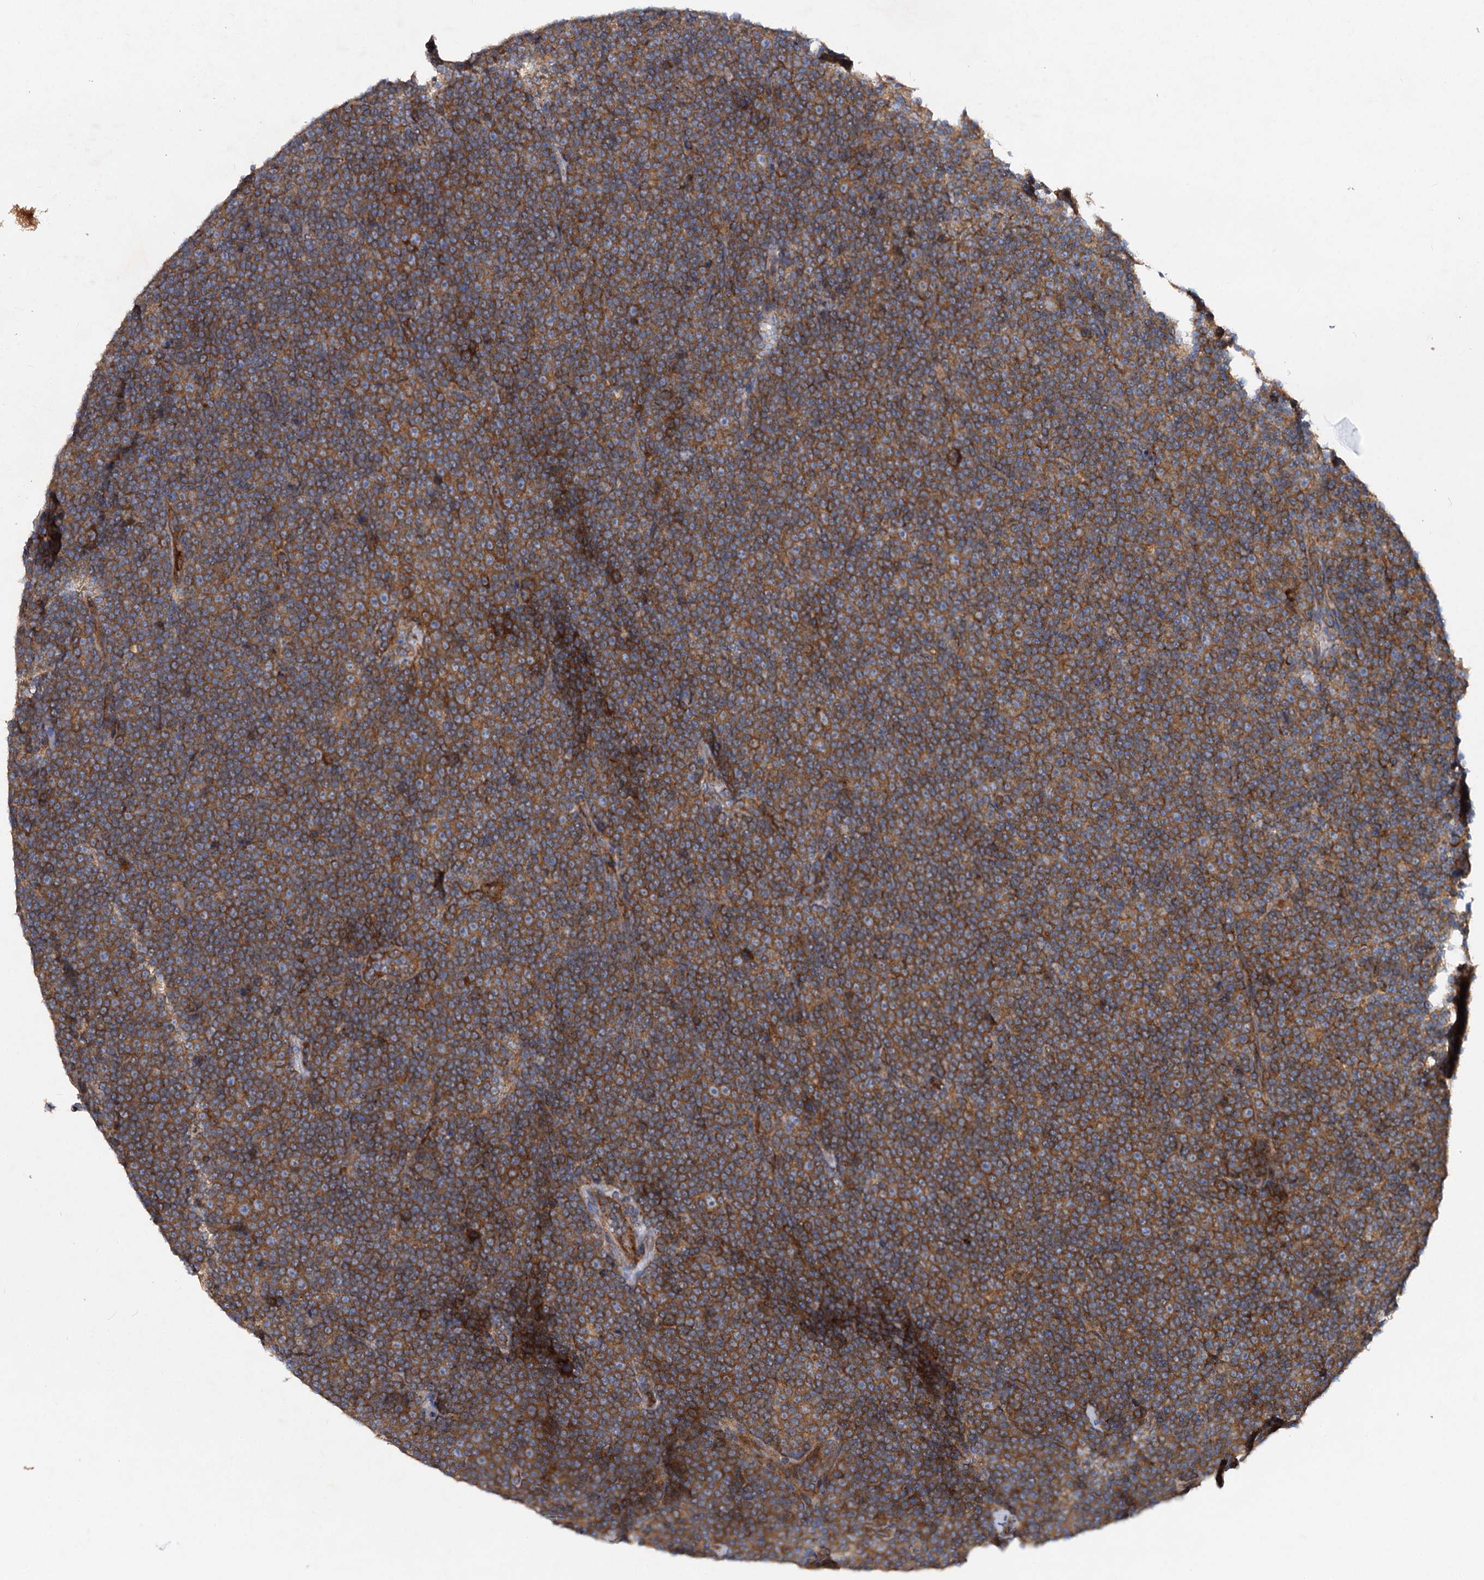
{"staining": {"intensity": "moderate", "quantity": ">75%", "location": "cytoplasmic/membranous"}, "tissue": "lymphoma", "cell_type": "Tumor cells", "image_type": "cancer", "snomed": [{"axis": "morphology", "description": "Malignant lymphoma, non-Hodgkin's type, Low grade"}, {"axis": "topography", "description": "Lymph node"}], "caption": "Low-grade malignant lymphoma, non-Hodgkin's type stained for a protein exhibits moderate cytoplasmic/membranous positivity in tumor cells.", "gene": "ALKBH7", "patient": {"sex": "female", "age": 67}}